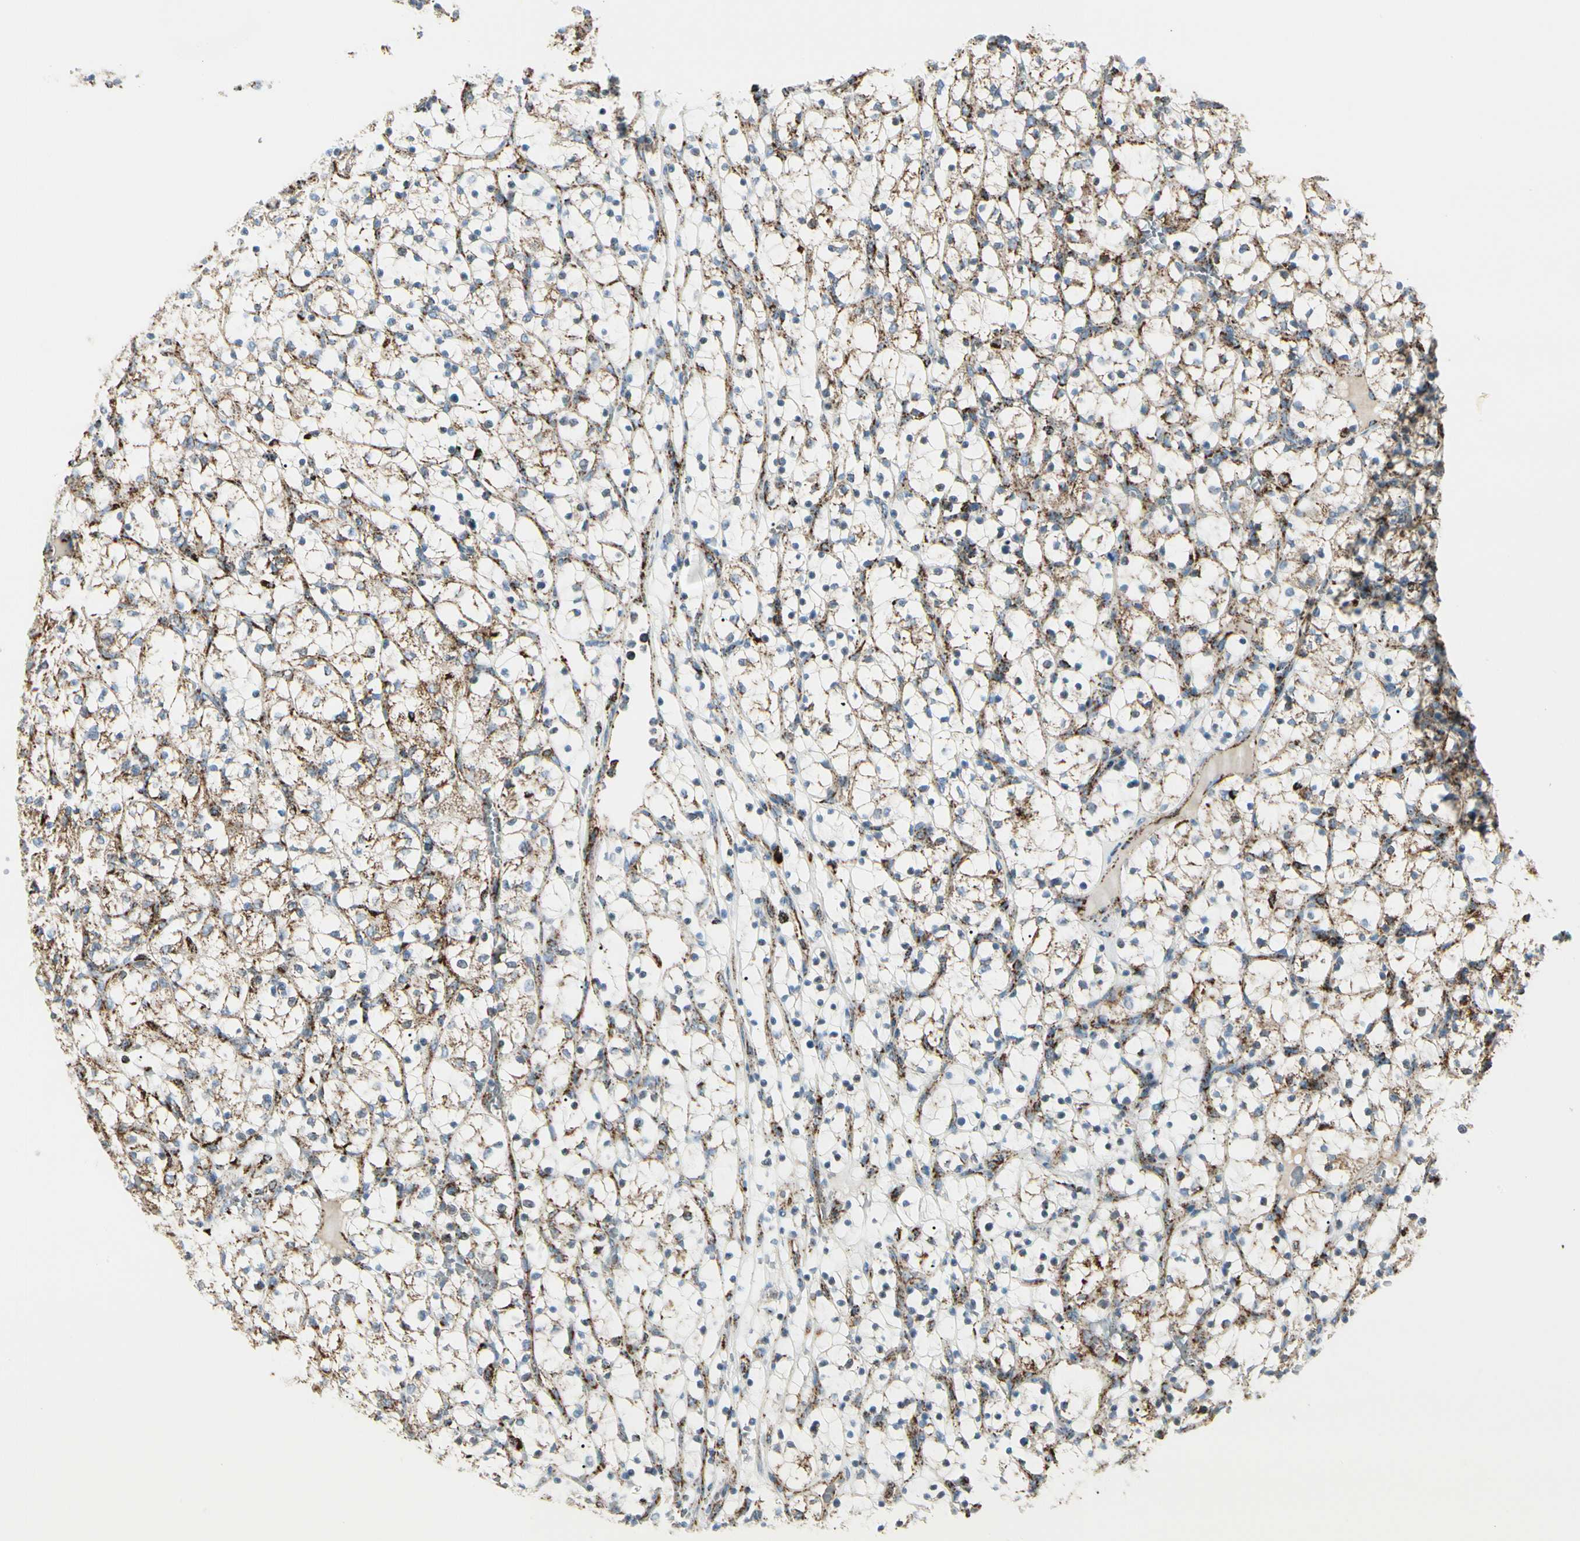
{"staining": {"intensity": "moderate", "quantity": "<25%", "location": "cytoplasmic/membranous"}, "tissue": "renal cancer", "cell_type": "Tumor cells", "image_type": "cancer", "snomed": [{"axis": "morphology", "description": "Adenocarcinoma, NOS"}, {"axis": "topography", "description": "Kidney"}], "caption": "A low amount of moderate cytoplasmic/membranous staining is present in approximately <25% of tumor cells in renal adenocarcinoma tissue.", "gene": "ME2", "patient": {"sex": "female", "age": 69}}